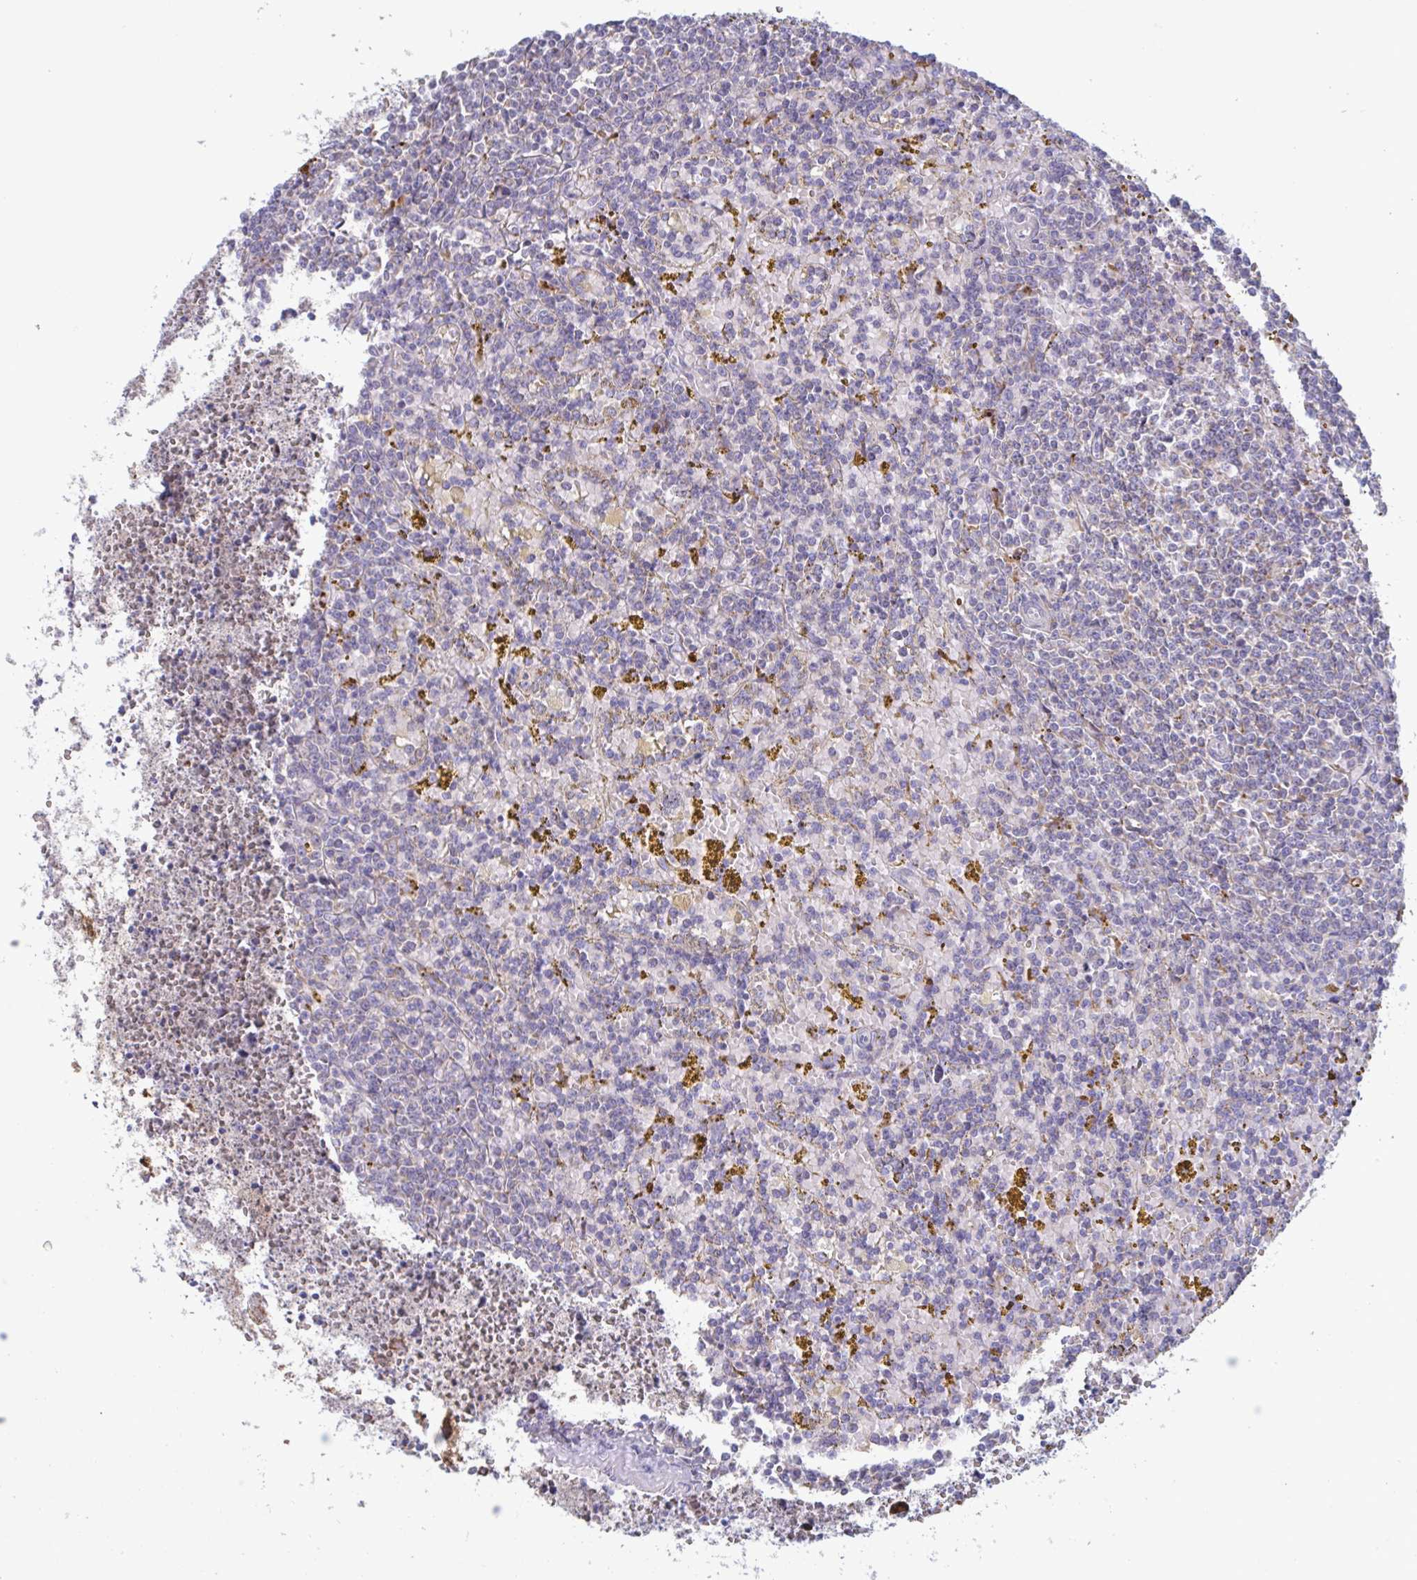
{"staining": {"intensity": "negative", "quantity": "none", "location": "none"}, "tissue": "lymphoma", "cell_type": "Tumor cells", "image_type": "cancer", "snomed": [{"axis": "morphology", "description": "Malignant lymphoma, non-Hodgkin's type, Low grade"}, {"axis": "topography", "description": "Spleen"}, {"axis": "topography", "description": "Lymph node"}], "caption": "Immunohistochemistry (IHC) of malignant lymphoma, non-Hodgkin's type (low-grade) shows no staining in tumor cells.", "gene": "NIPSNAP1", "patient": {"sex": "female", "age": 66}}